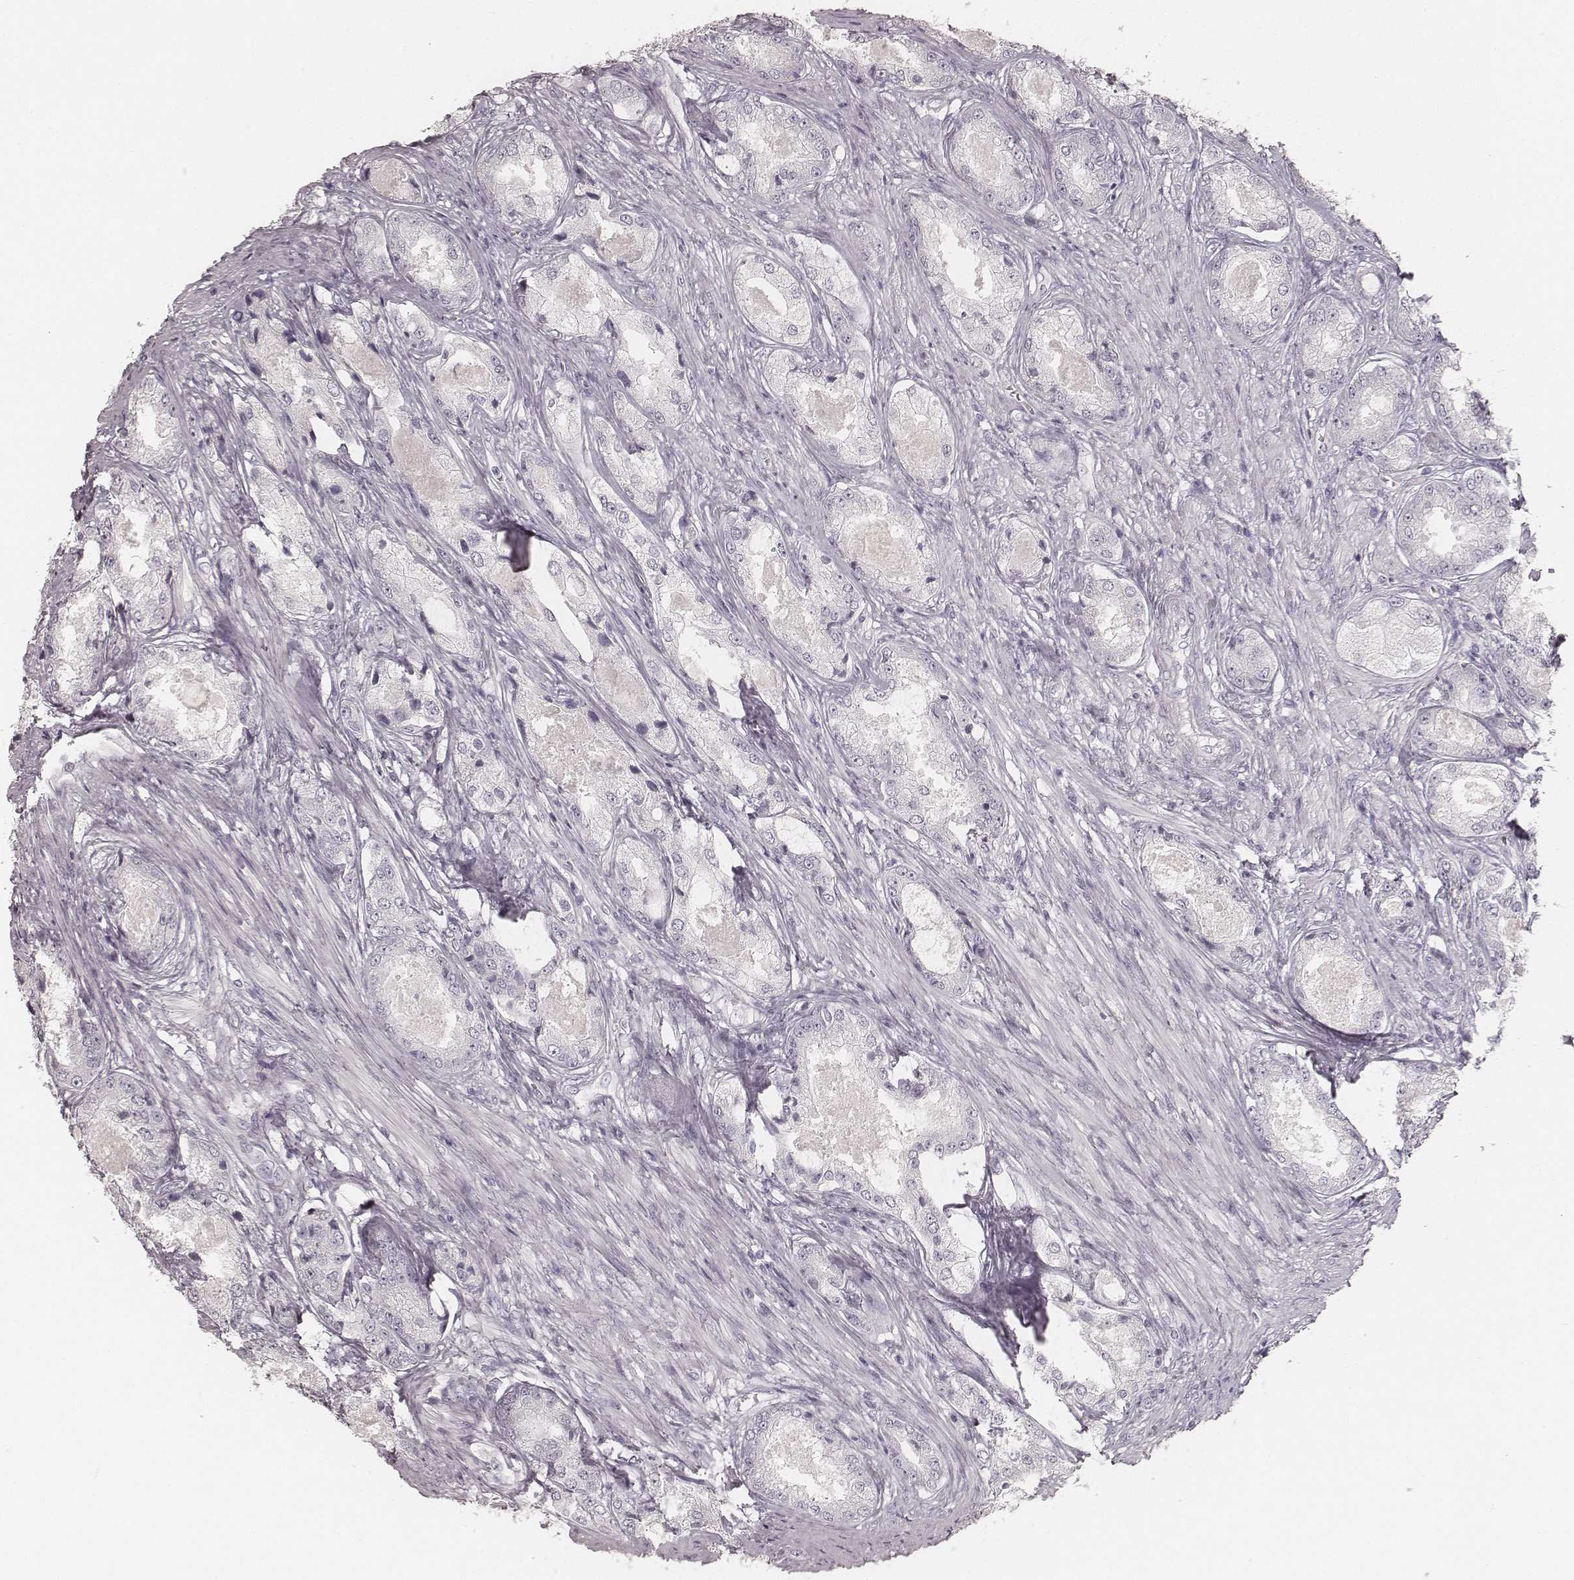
{"staining": {"intensity": "negative", "quantity": "none", "location": "none"}, "tissue": "prostate cancer", "cell_type": "Tumor cells", "image_type": "cancer", "snomed": [{"axis": "morphology", "description": "Adenocarcinoma, Low grade"}, {"axis": "topography", "description": "Prostate"}], "caption": "The immunohistochemistry (IHC) image has no significant expression in tumor cells of adenocarcinoma (low-grade) (prostate) tissue.", "gene": "KRT31", "patient": {"sex": "male", "age": 68}}